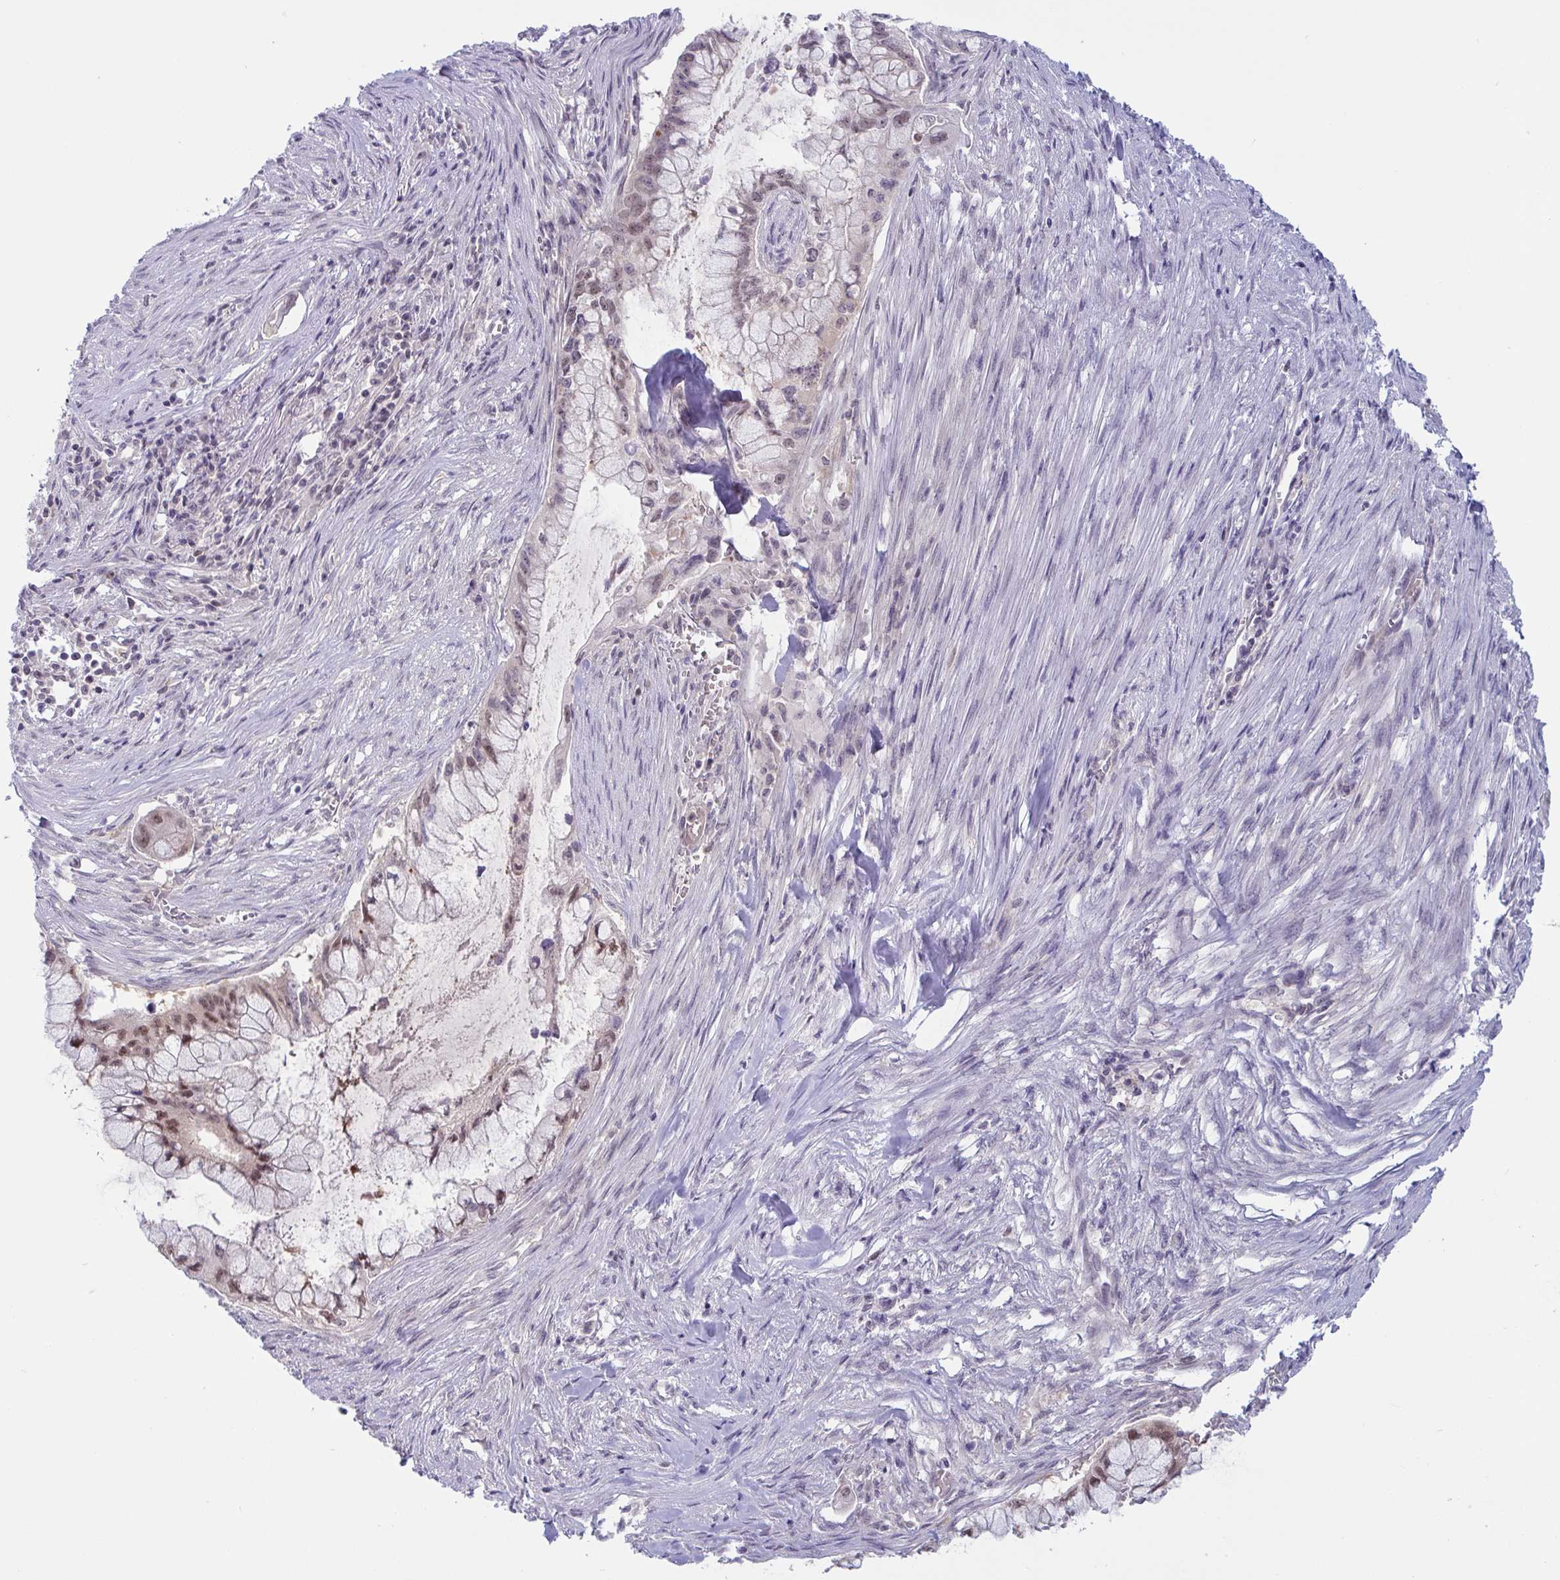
{"staining": {"intensity": "moderate", "quantity": "<25%", "location": "nuclear"}, "tissue": "pancreatic cancer", "cell_type": "Tumor cells", "image_type": "cancer", "snomed": [{"axis": "morphology", "description": "Adenocarcinoma, NOS"}, {"axis": "topography", "description": "Pancreas"}], "caption": "Immunohistochemistry (IHC) staining of pancreatic cancer (adenocarcinoma), which shows low levels of moderate nuclear positivity in approximately <25% of tumor cells indicating moderate nuclear protein staining. The staining was performed using DAB (brown) for protein detection and nuclei were counterstained in hematoxylin (blue).", "gene": "TSN", "patient": {"sex": "male", "age": 48}}